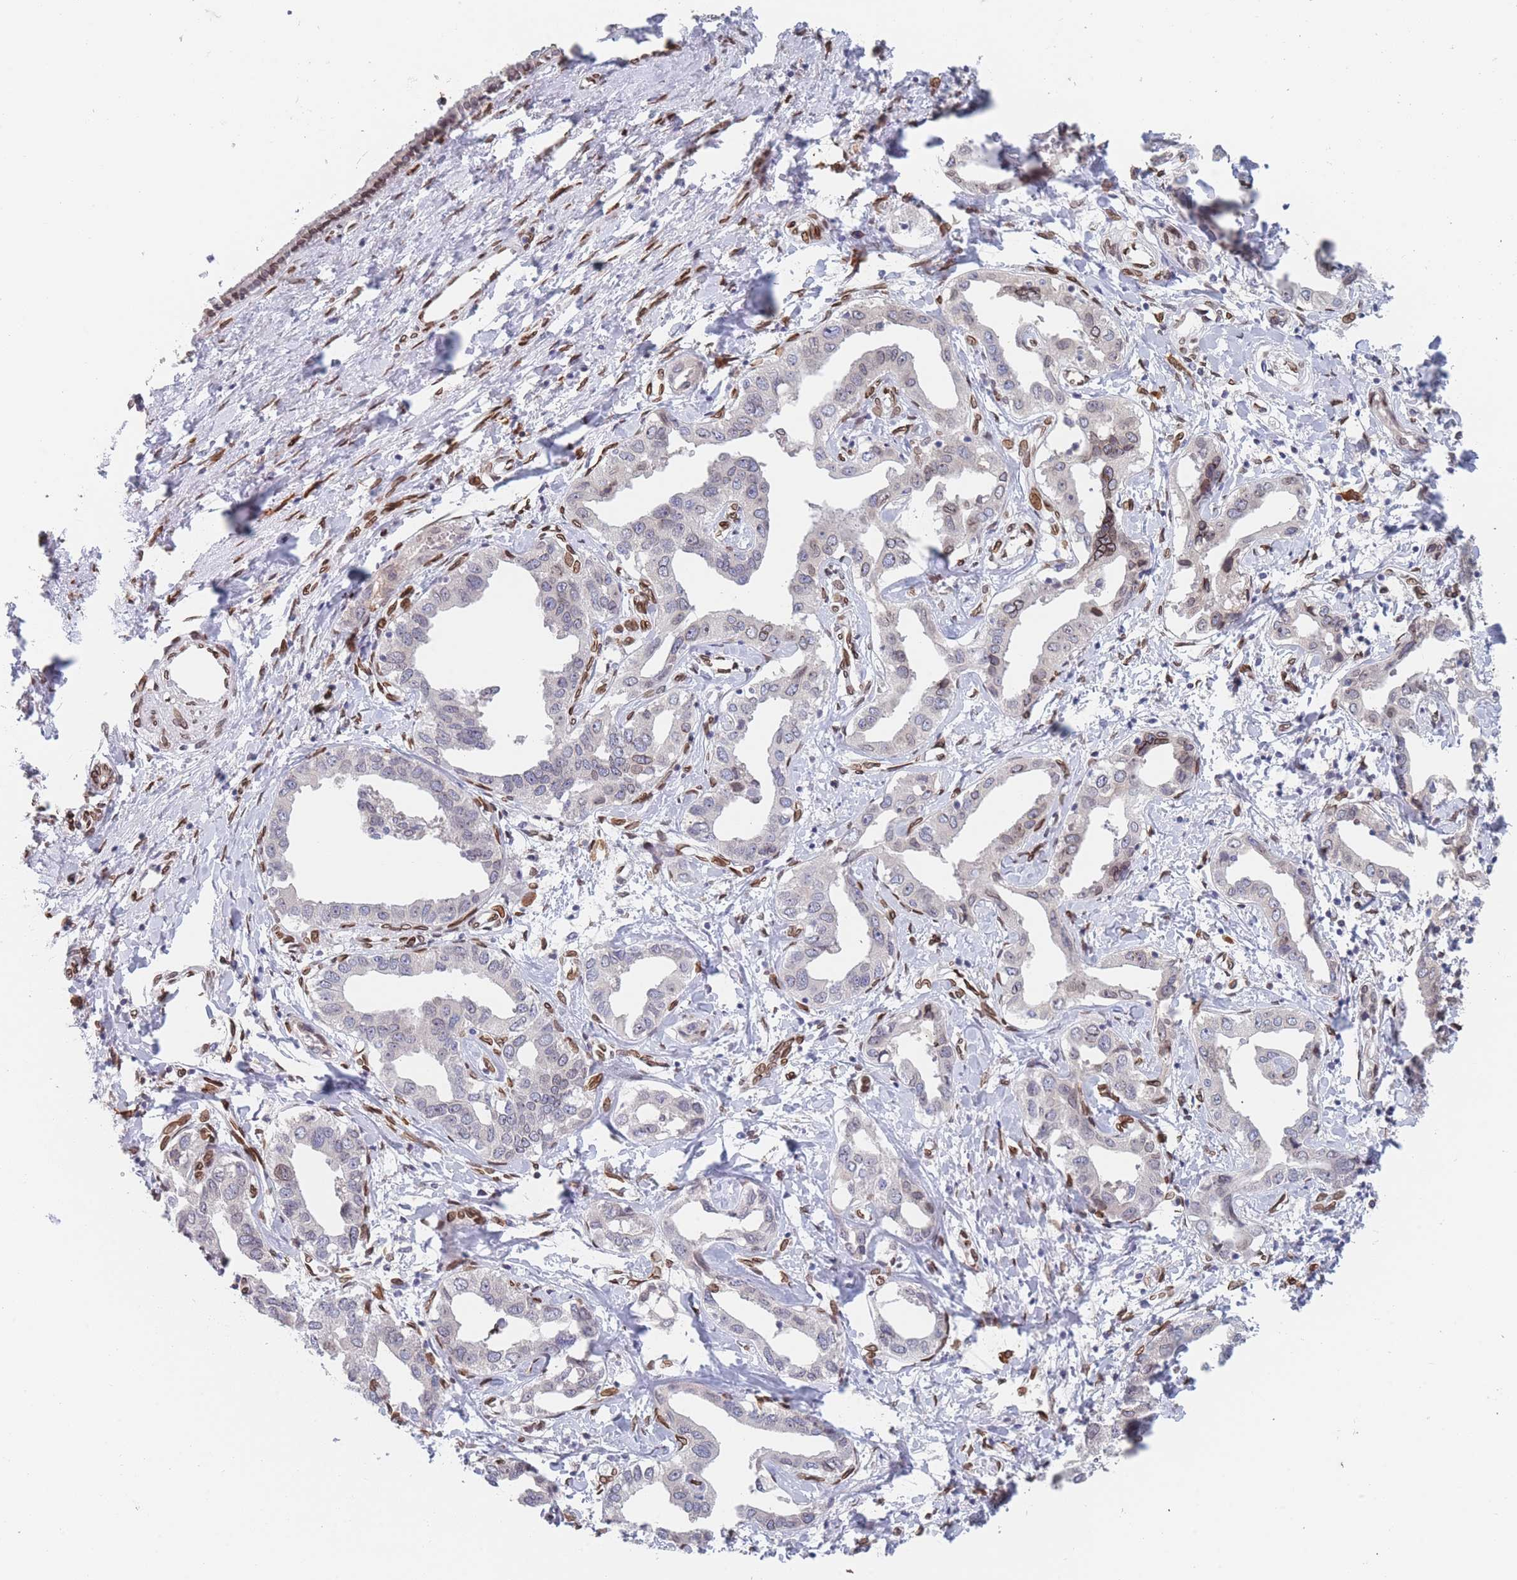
{"staining": {"intensity": "negative", "quantity": "none", "location": "none"}, "tissue": "liver cancer", "cell_type": "Tumor cells", "image_type": "cancer", "snomed": [{"axis": "morphology", "description": "Cholangiocarcinoma"}, {"axis": "topography", "description": "Liver"}], "caption": "The image exhibits no significant expression in tumor cells of liver cancer (cholangiocarcinoma).", "gene": "ZBTB1", "patient": {"sex": "male", "age": 59}}